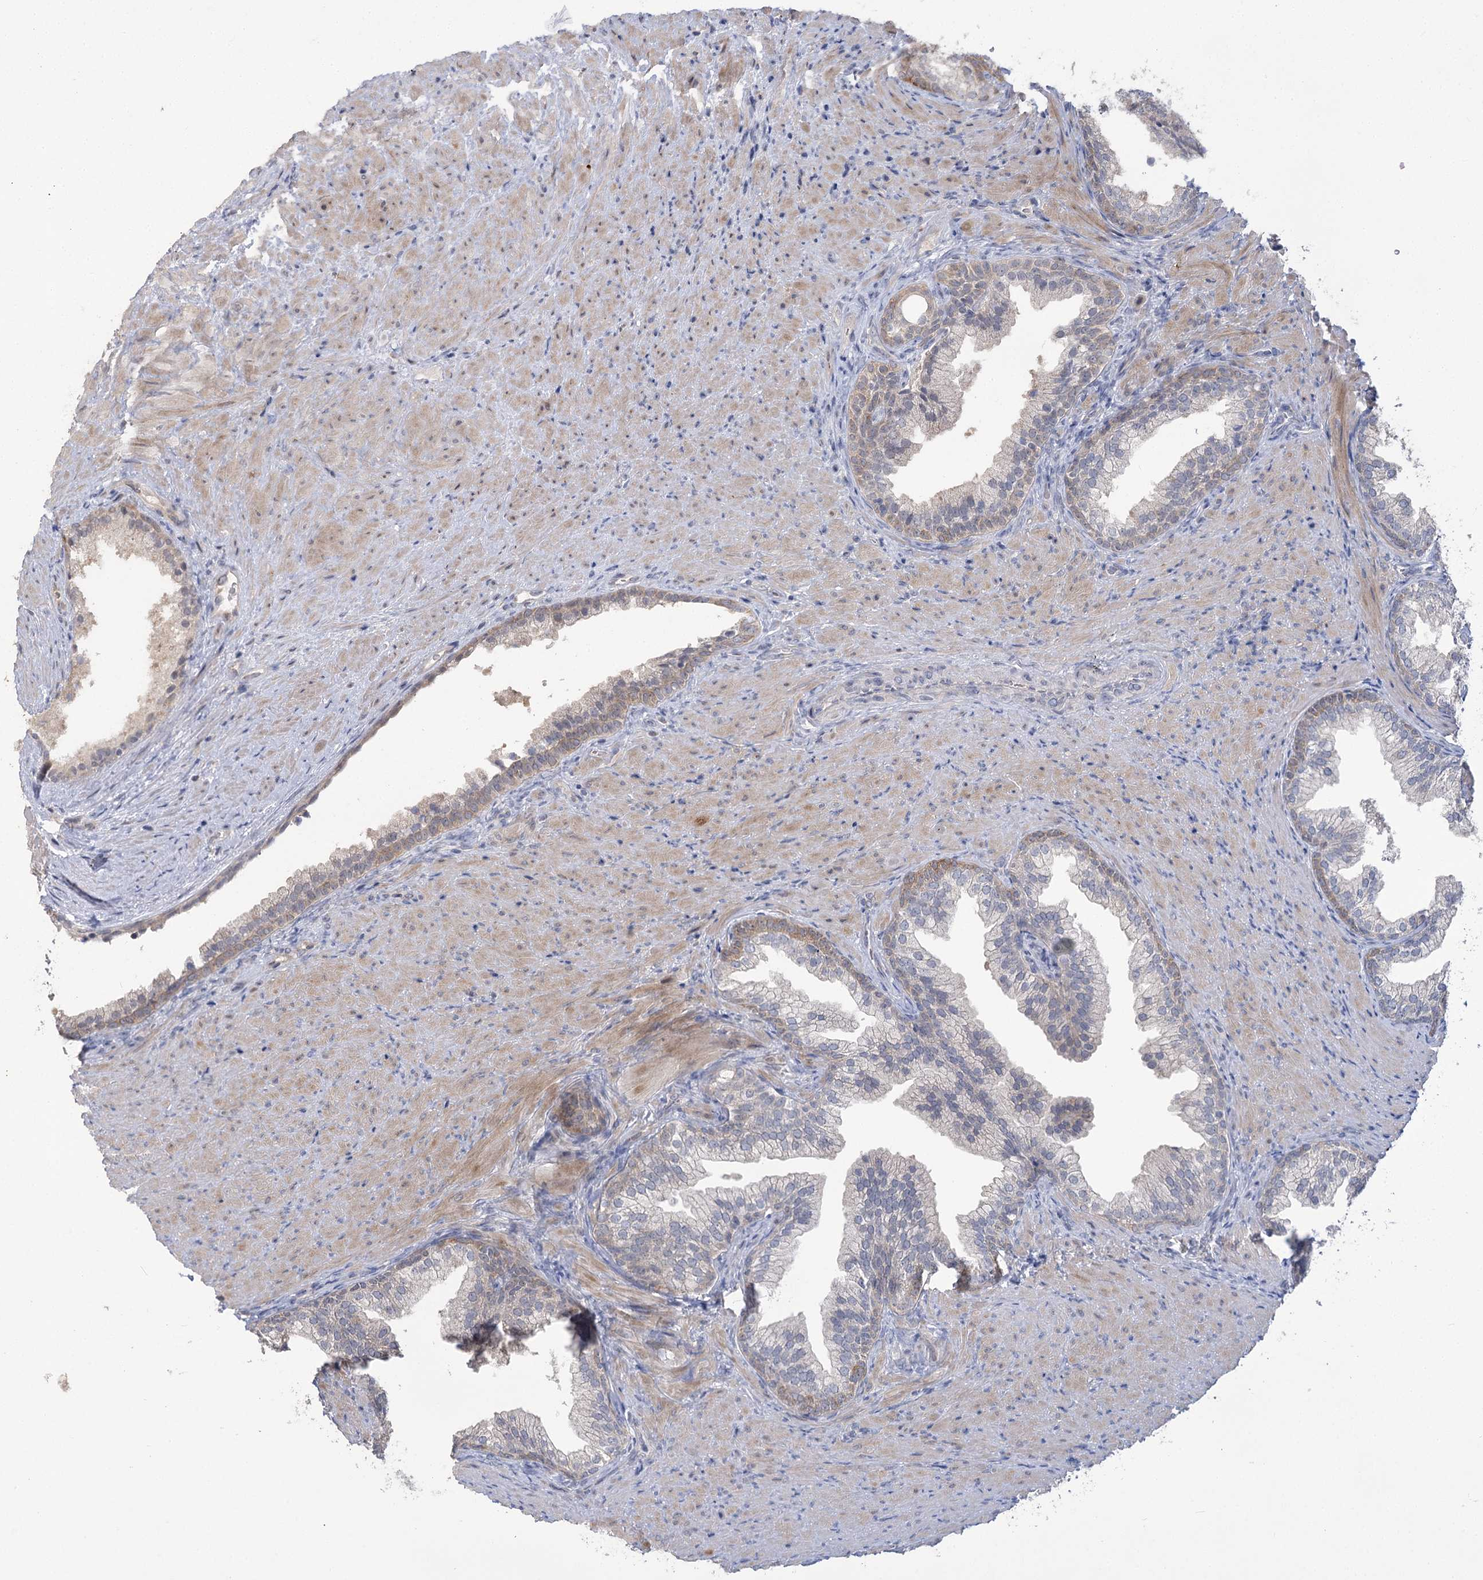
{"staining": {"intensity": "weak", "quantity": "<25%", "location": "cytoplasmic/membranous"}, "tissue": "prostate", "cell_type": "Glandular cells", "image_type": "normal", "snomed": [{"axis": "morphology", "description": "Normal tissue, NOS"}, {"axis": "topography", "description": "Prostate"}], "caption": "Immunohistochemistry (IHC) of unremarkable prostate demonstrates no staining in glandular cells. (Stains: DAB immunohistochemistry with hematoxylin counter stain, Microscopy: brightfield microscopy at high magnification).", "gene": "PHYHIPL", "patient": {"sex": "male", "age": 76}}